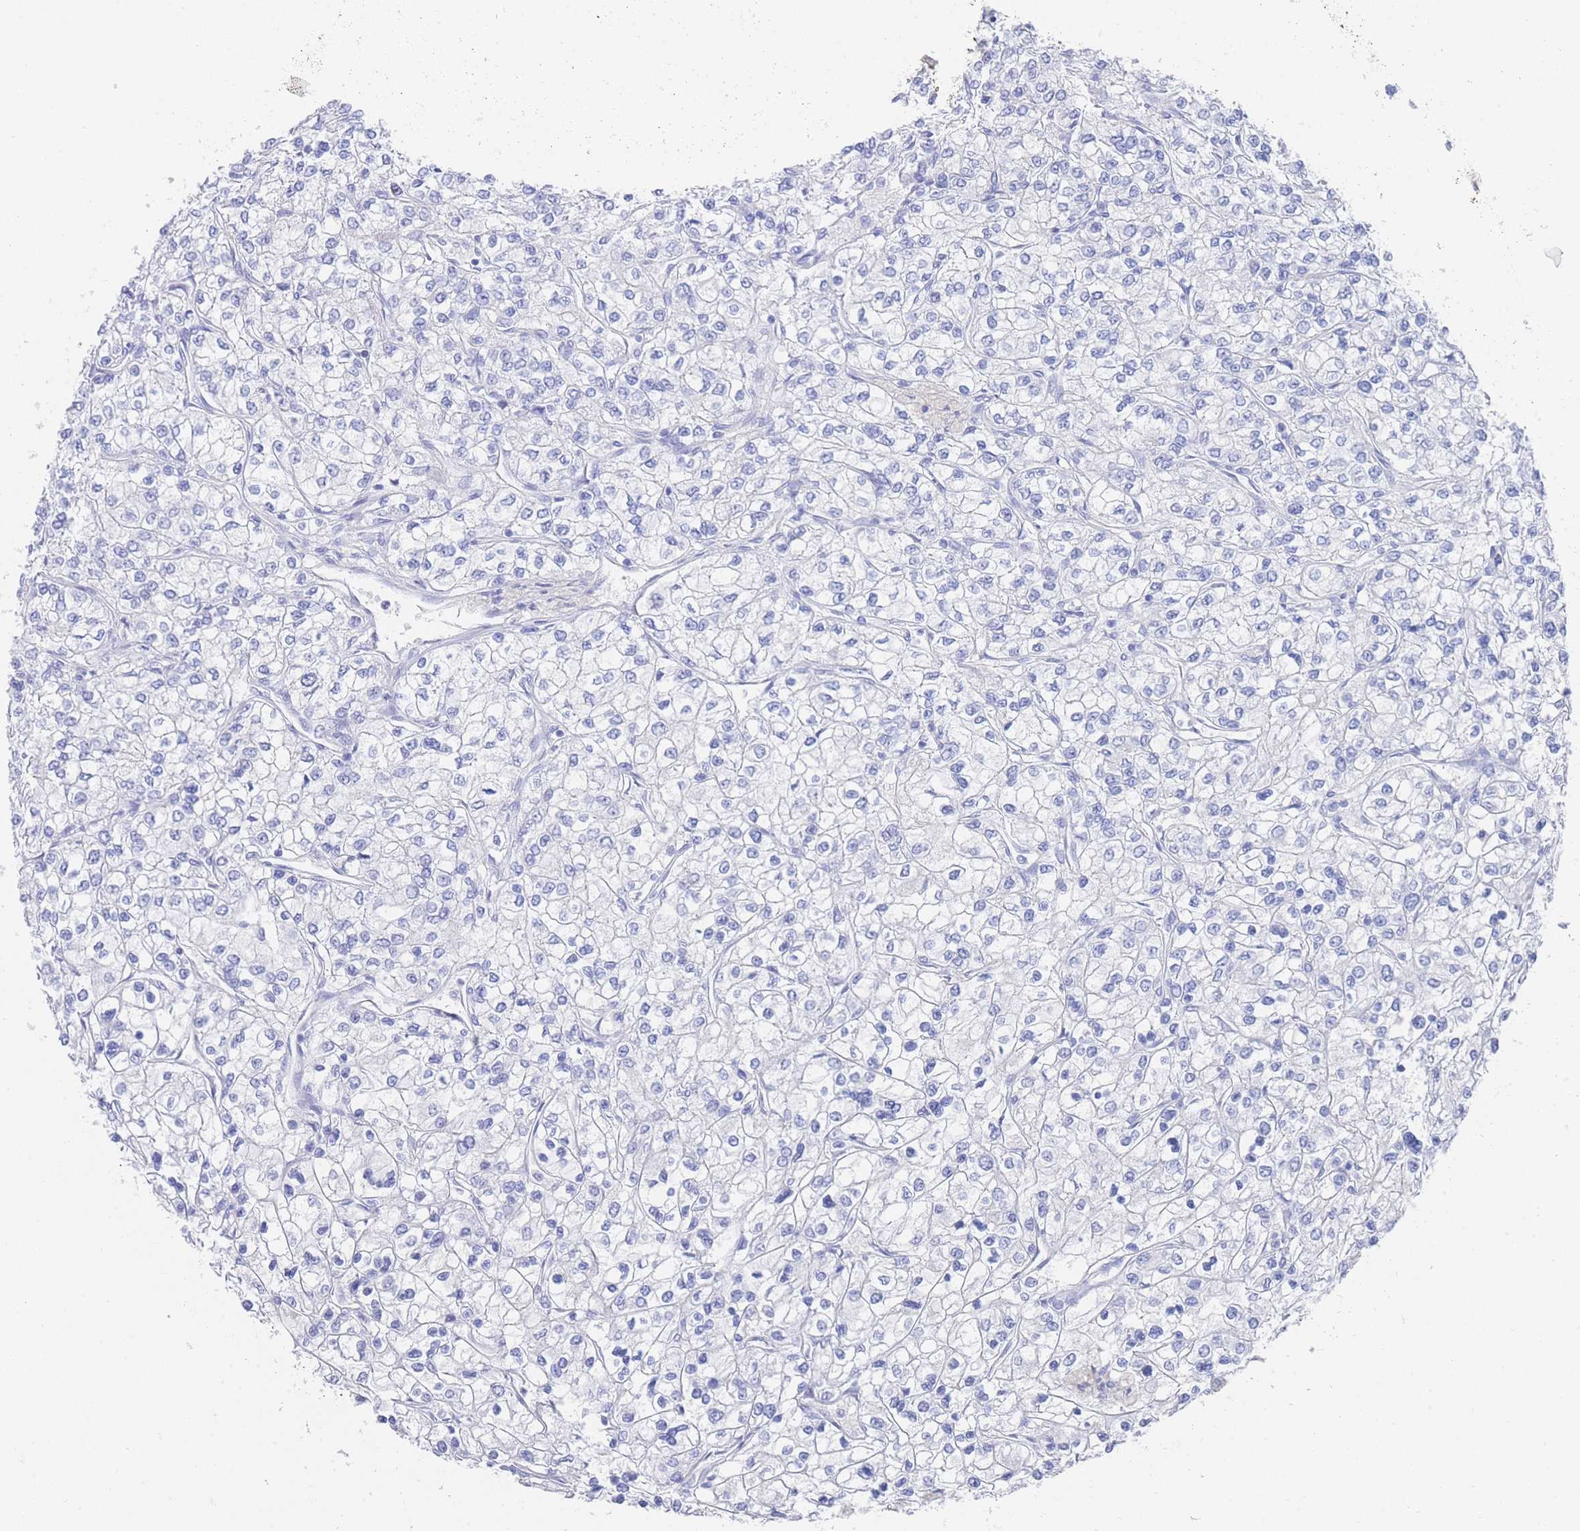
{"staining": {"intensity": "negative", "quantity": "none", "location": "none"}, "tissue": "renal cancer", "cell_type": "Tumor cells", "image_type": "cancer", "snomed": [{"axis": "morphology", "description": "Adenocarcinoma, NOS"}, {"axis": "topography", "description": "Kidney"}], "caption": "This micrograph is of adenocarcinoma (renal) stained with IHC to label a protein in brown with the nuclei are counter-stained blue. There is no staining in tumor cells.", "gene": "LRRC37A", "patient": {"sex": "male", "age": 80}}